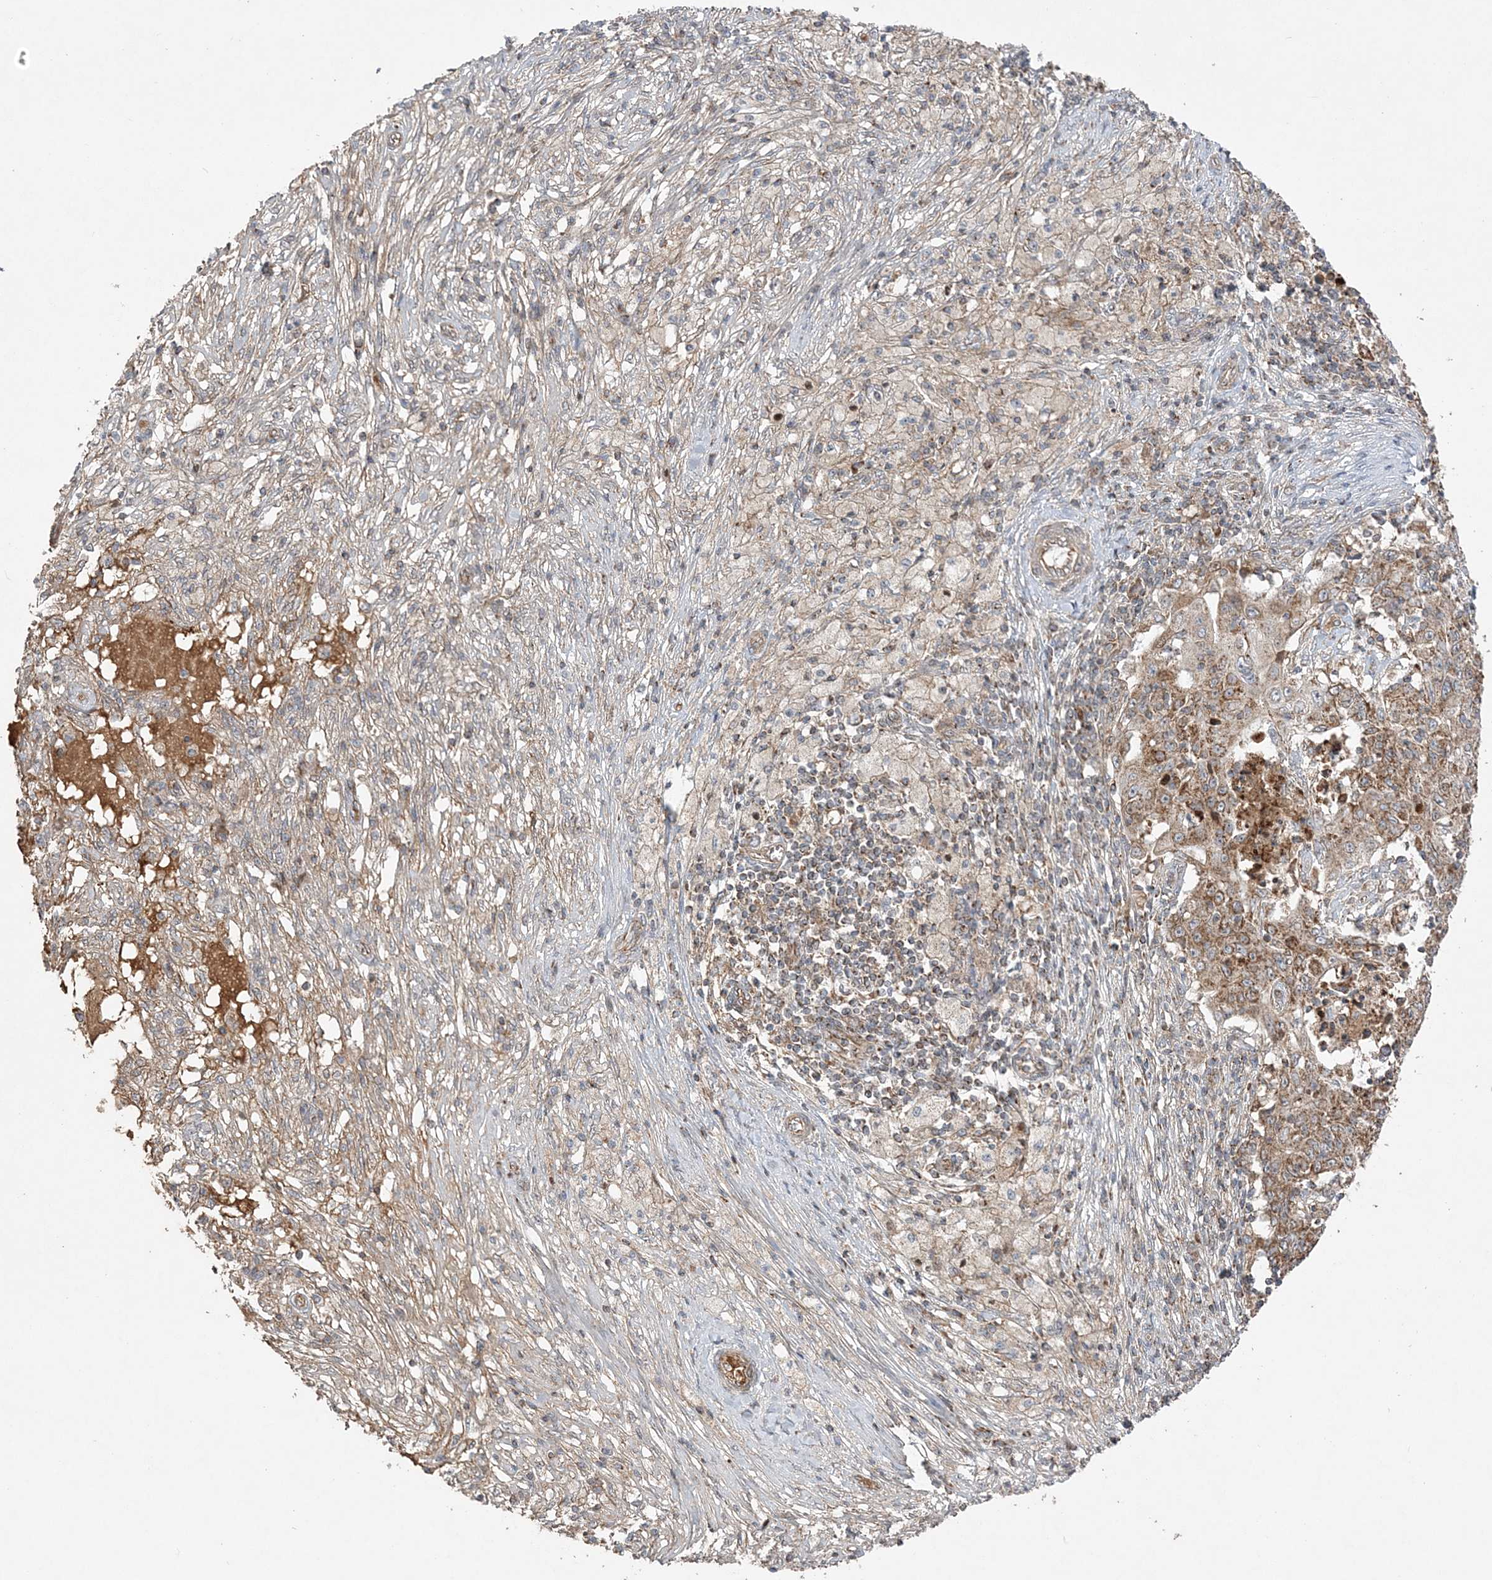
{"staining": {"intensity": "moderate", "quantity": "25%-75%", "location": "cytoplasmic/membranous"}, "tissue": "ovarian cancer", "cell_type": "Tumor cells", "image_type": "cancer", "snomed": [{"axis": "morphology", "description": "Carcinoma, endometroid"}, {"axis": "topography", "description": "Ovary"}], "caption": "An image showing moderate cytoplasmic/membranous expression in approximately 25%-75% of tumor cells in endometroid carcinoma (ovarian), as visualized by brown immunohistochemical staining.", "gene": "SCLT1", "patient": {"sex": "female", "age": 42}}